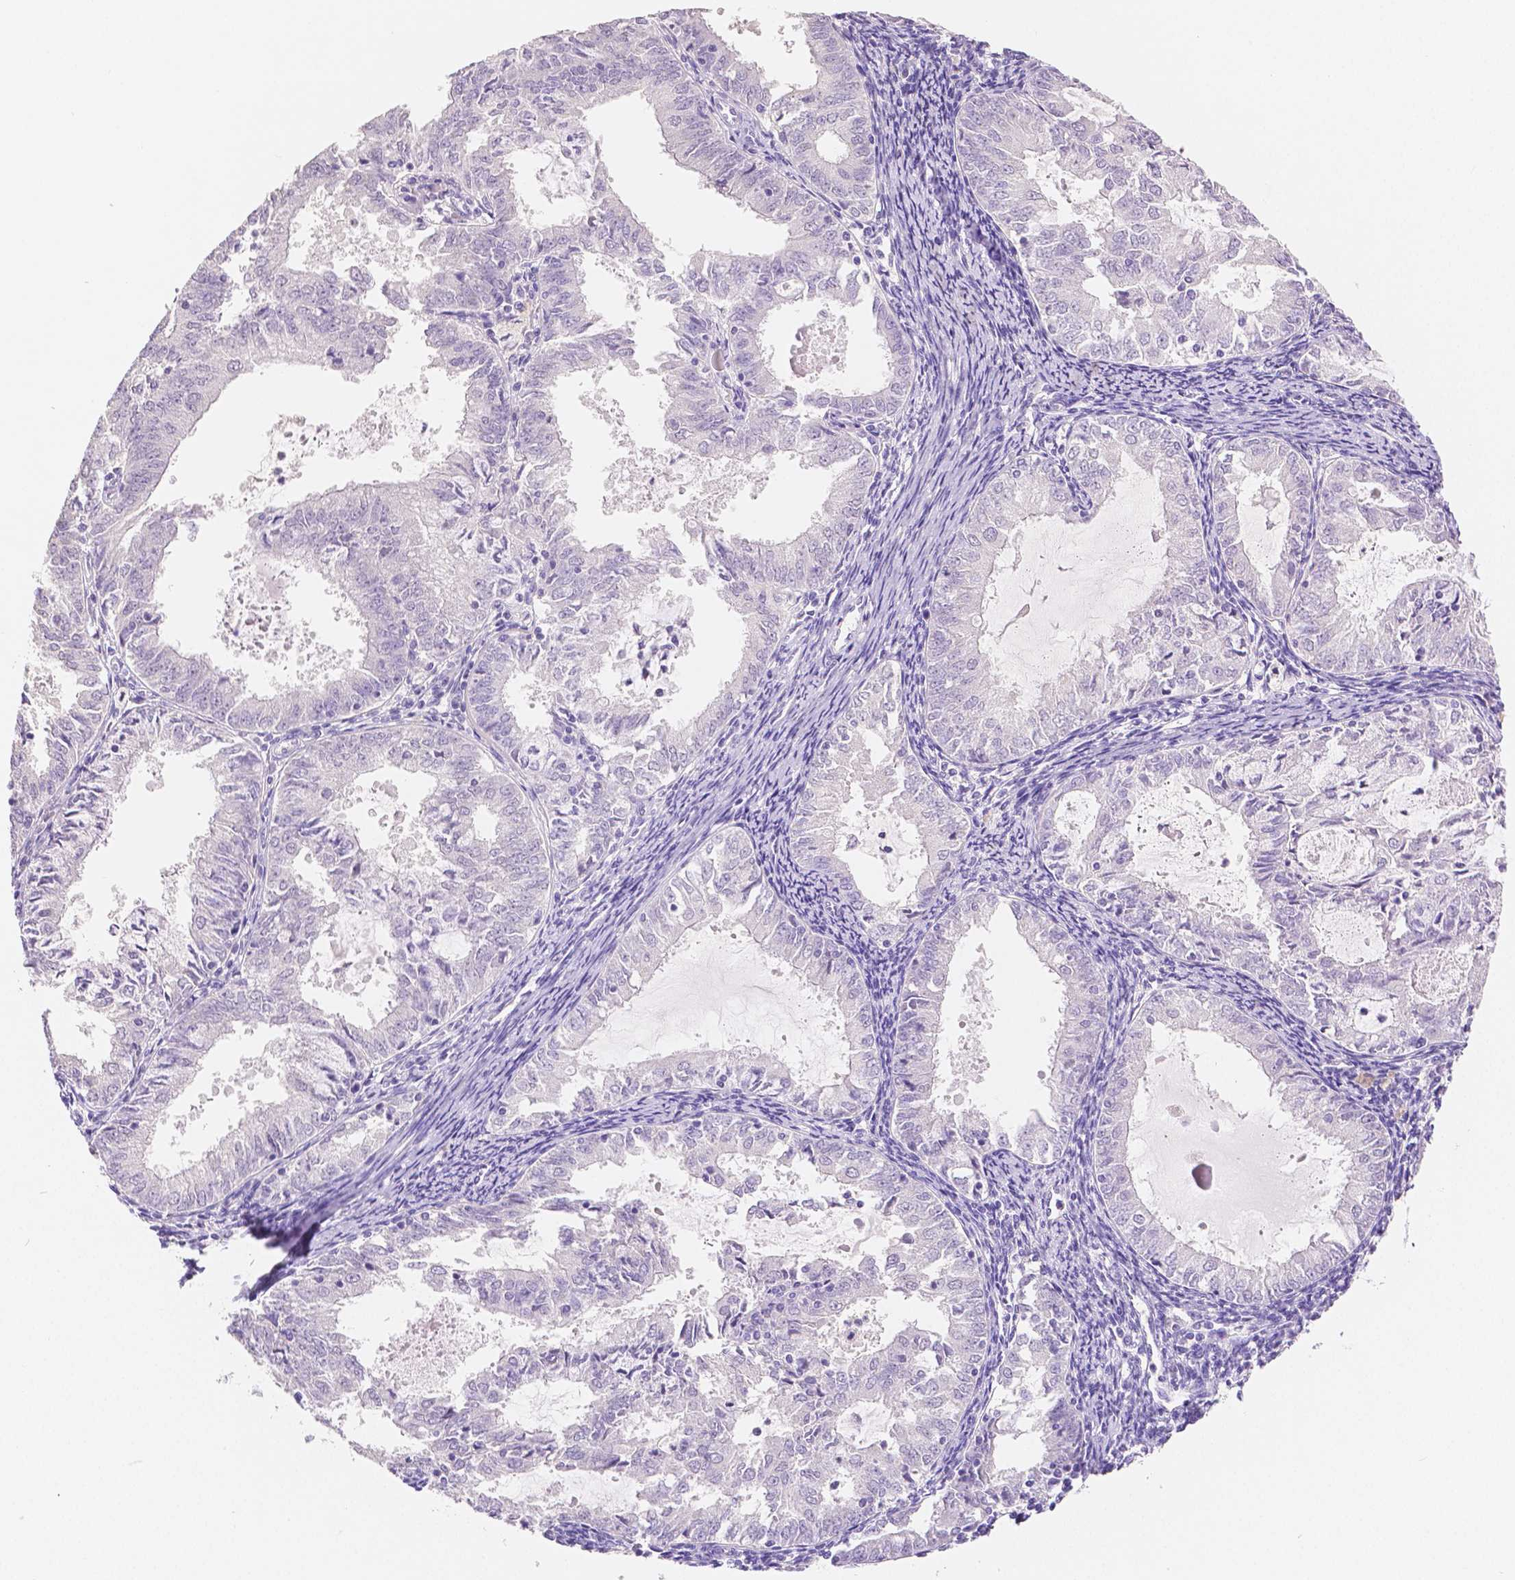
{"staining": {"intensity": "negative", "quantity": "none", "location": "none"}, "tissue": "endometrial cancer", "cell_type": "Tumor cells", "image_type": "cancer", "snomed": [{"axis": "morphology", "description": "Adenocarcinoma, NOS"}, {"axis": "topography", "description": "Endometrium"}], "caption": "This is an immunohistochemistry (IHC) histopathology image of human endometrial cancer (adenocarcinoma). There is no staining in tumor cells.", "gene": "HNF1B", "patient": {"sex": "female", "age": 57}}